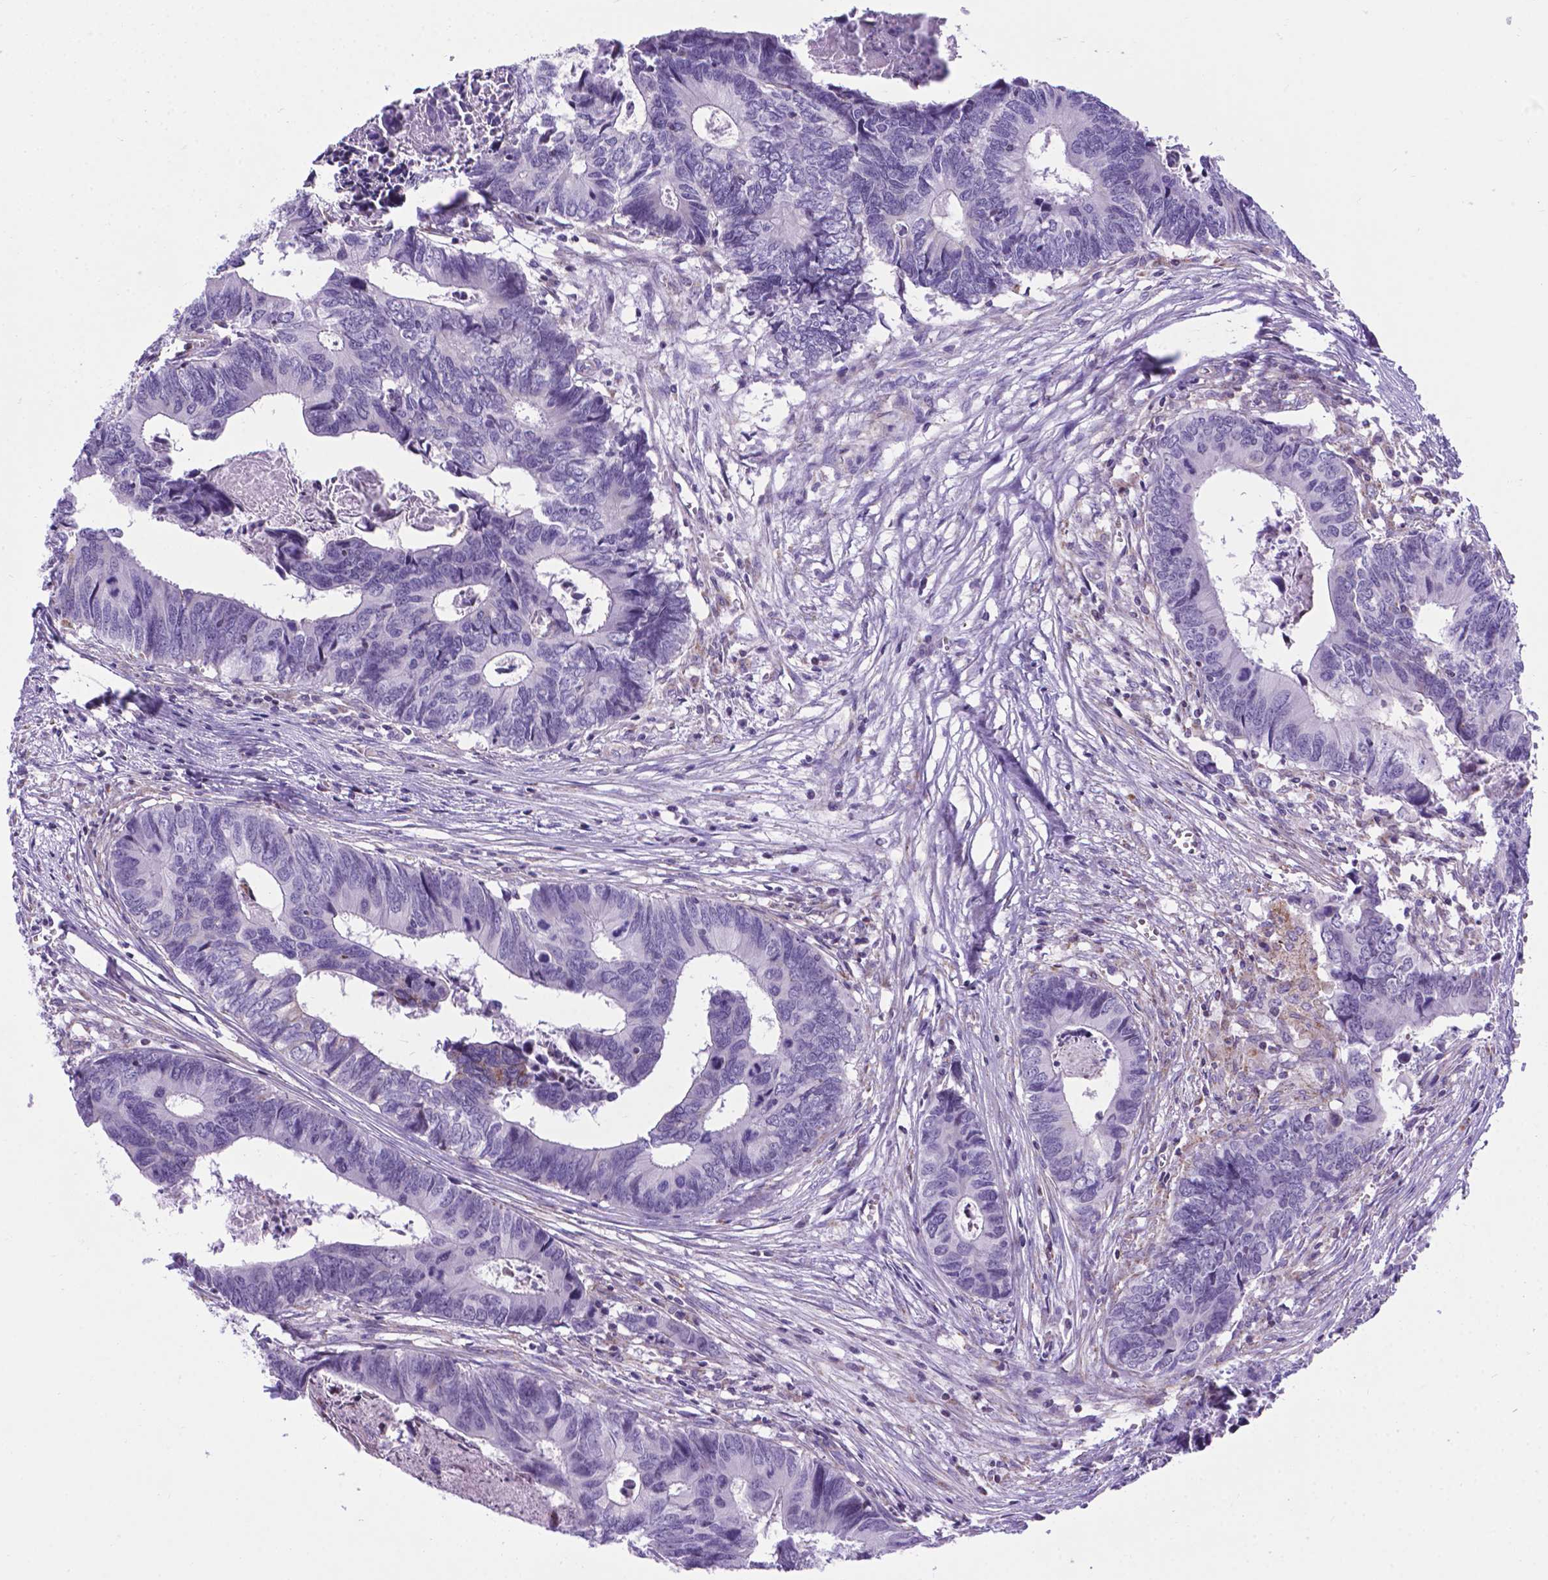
{"staining": {"intensity": "negative", "quantity": "none", "location": "none"}, "tissue": "colorectal cancer", "cell_type": "Tumor cells", "image_type": "cancer", "snomed": [{"axis": "morphology", "description": "Adenocarcinoma, NOS"}, {"axis": "topography", "description": "Colon"}], "caption": "The histopathology image shows no significant expression in tumor cells of colorectal adenocarcinoma. (Immunohistochemistry, brightfield microscopy, high magnification).", "gene": "POU3F3", "patient": {"sex": "female", "age": 82}}